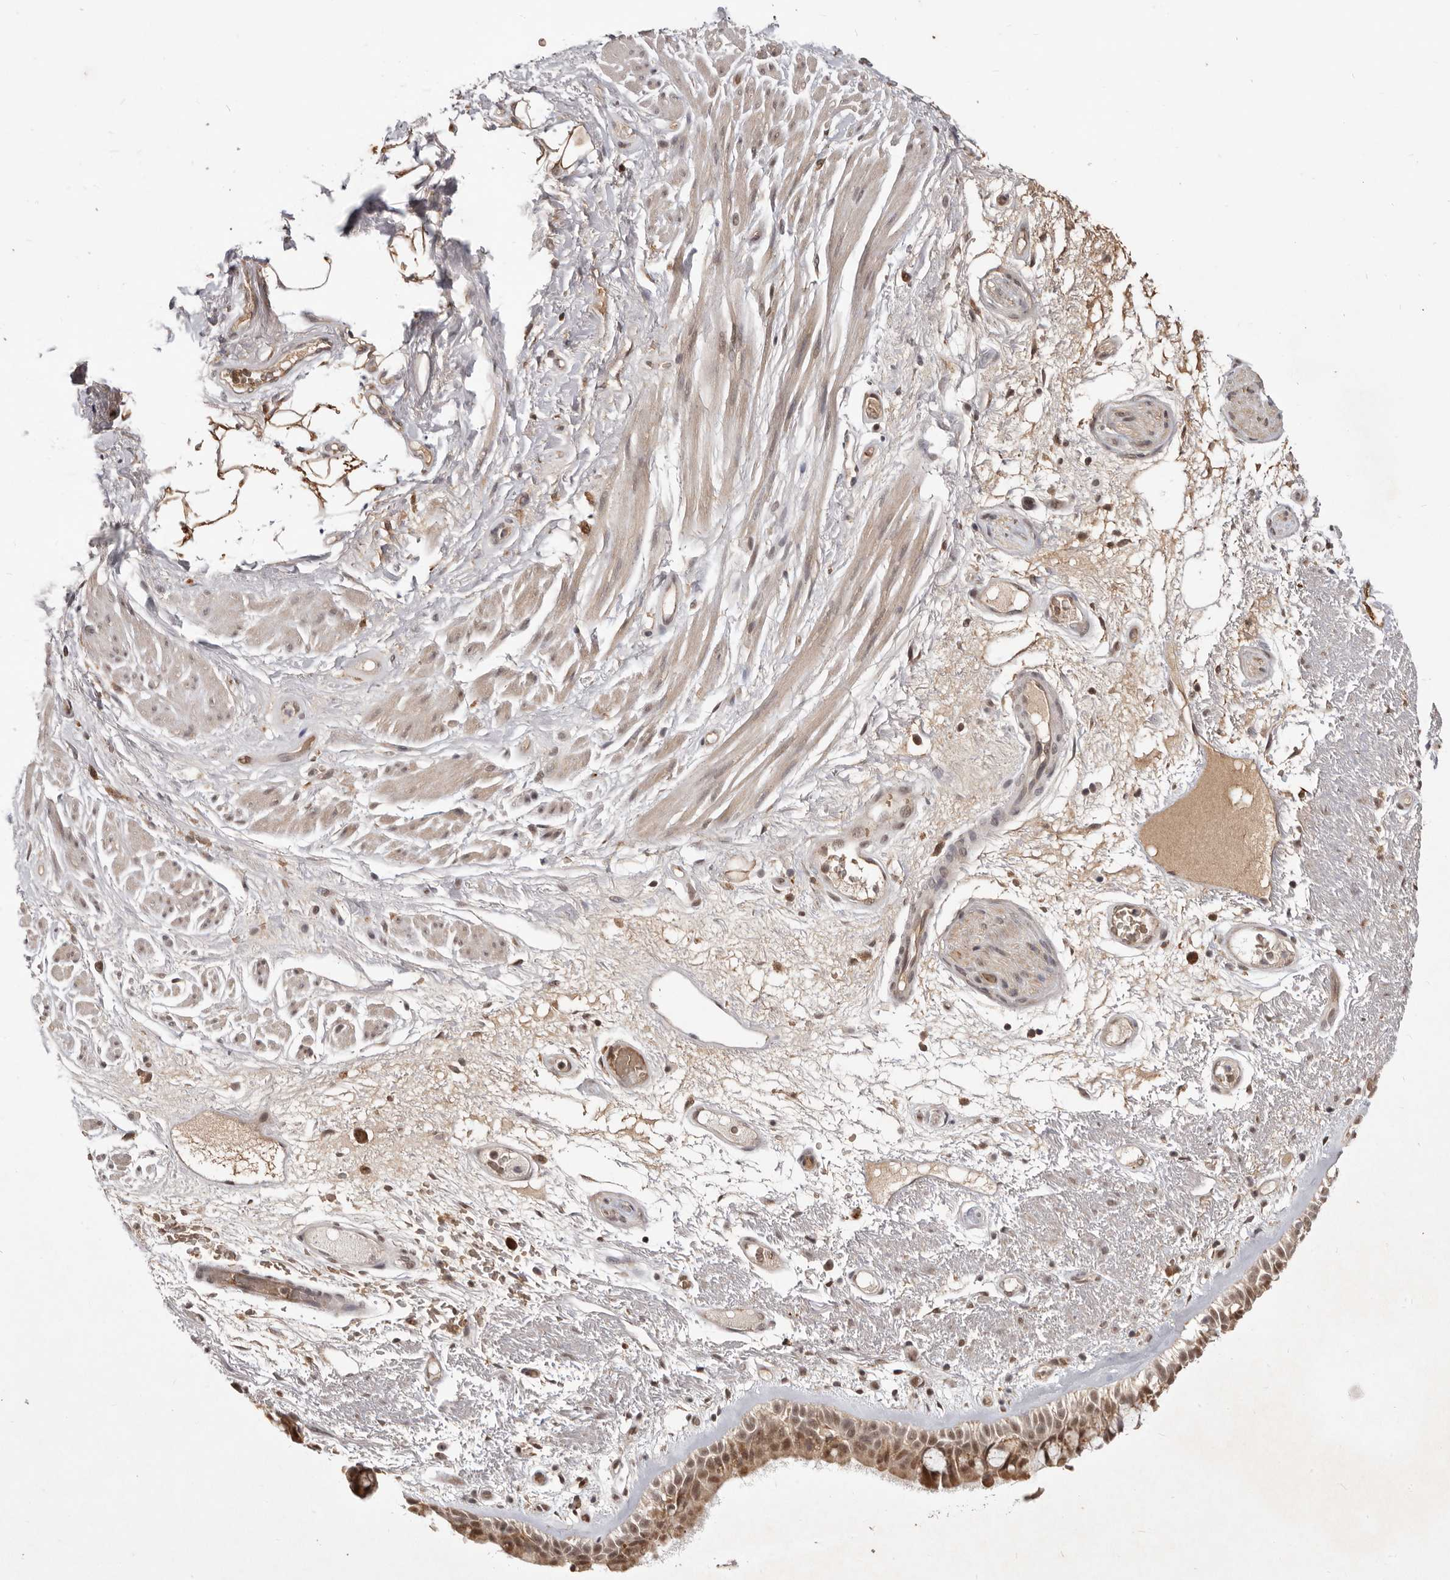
{"staining": {"intensity": "moderate", "quantity": ">75%", "location": "cytoplasmic/membranous,nuclear"}, "tissue": "bronchus", "cell_type": "Respiratory epithelial cells", "image_type": "normal", "snomed": [{"axis": "morphology", "description": "Normal tissue, NOS"}, {"axis": "morphology", "description": "Squamous cell carcinoma, NOS"}, {"axis": "topography", "description": "Lymph node"}, {"axis": "topography", "description": "Bronchus"}, {"axis": "topography", "description": "Lung"}], "caption": "An immunohistochemistry micrograph of benign tissue is shown. Protein staining in brown labels moderate cytoplasmic/membranous,nuclear positivity in bronchus within respiratory epithelial cells. (brown staining indicates protein expression, while blue staining denotes nuclei).", "gene": "NCOA3", "patient": {"sex": "male", "age": 66}}